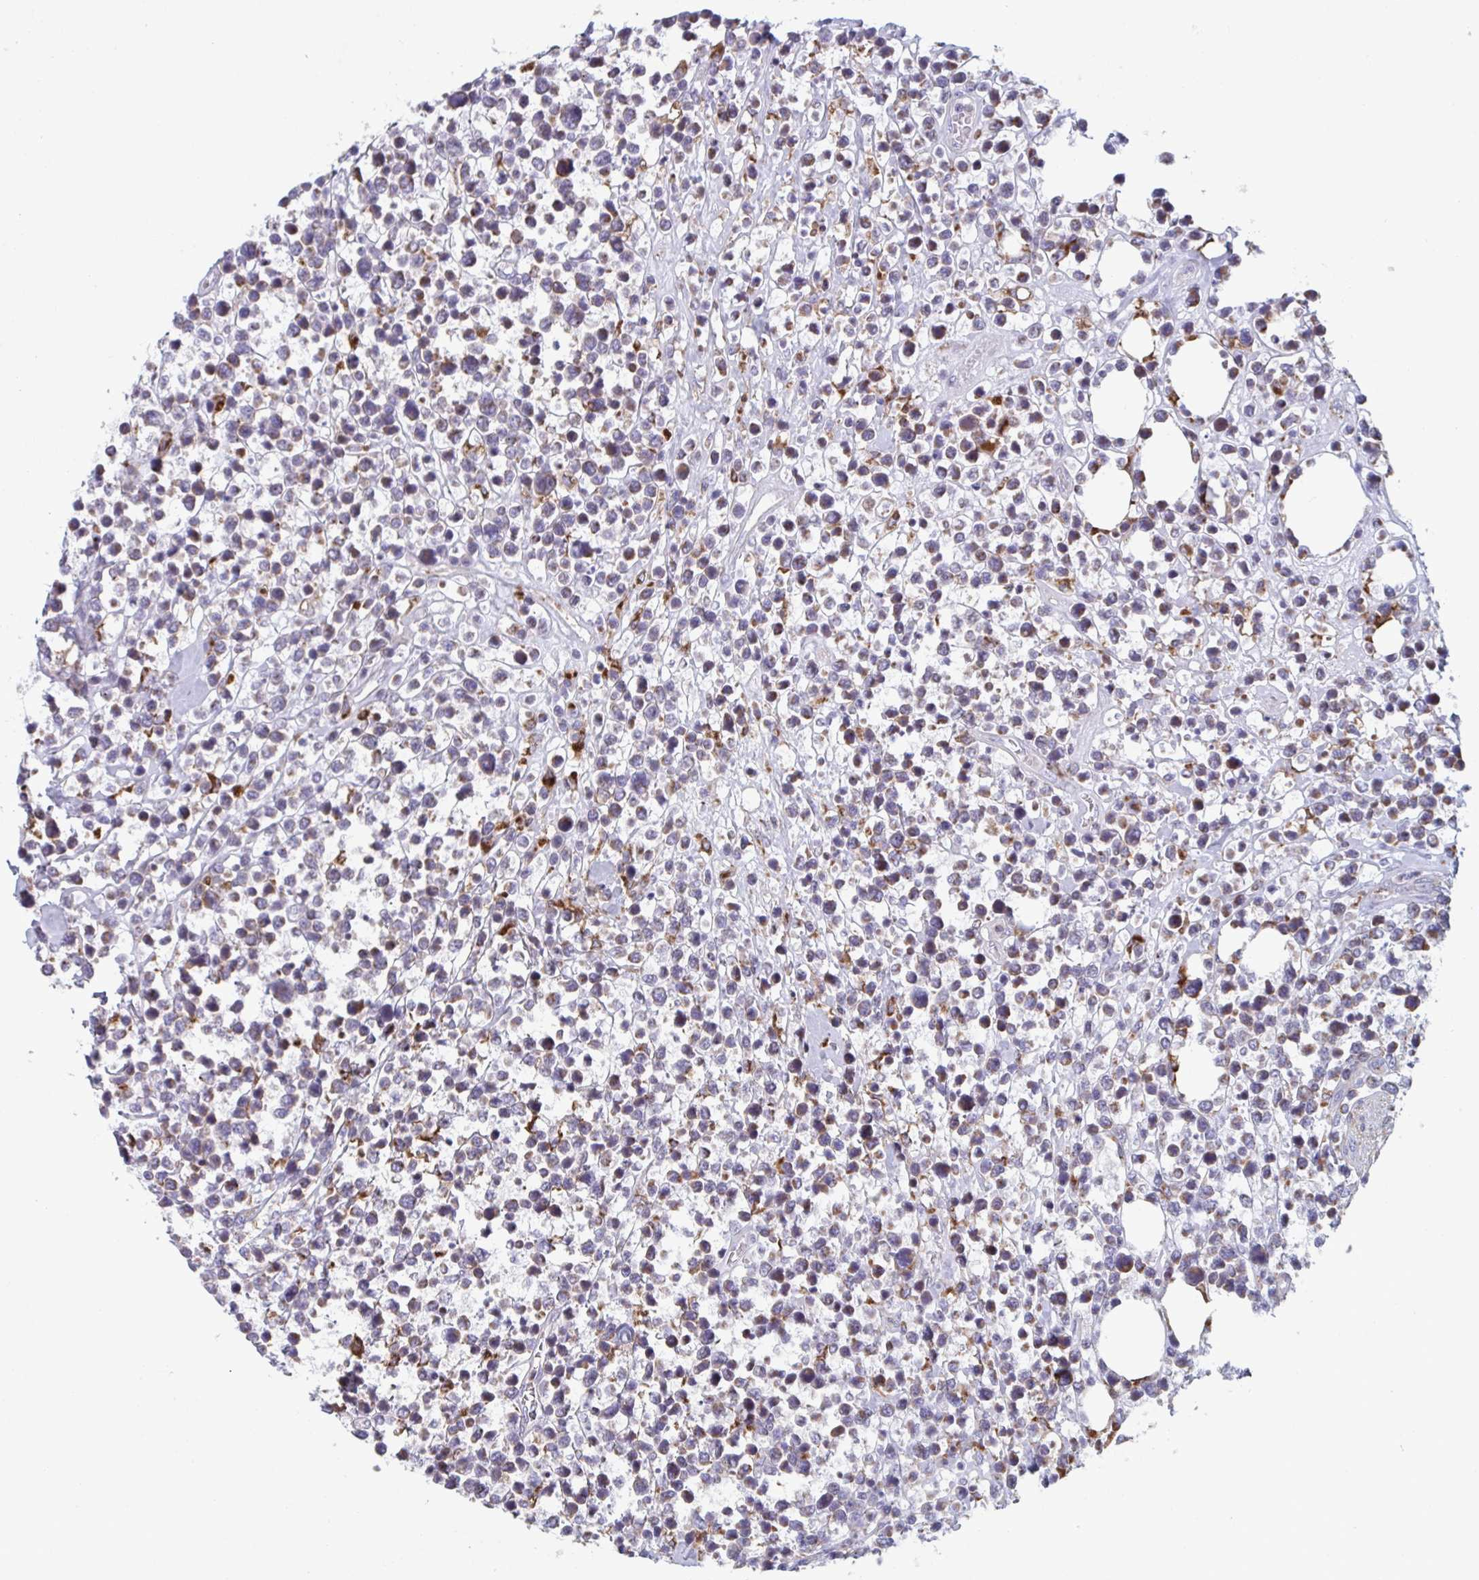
{"staining": {"intensity": "moderate", "quantity": "<25%", "location": "cytoplasmic/membranous"}, "tissue": "lymphoma", "cell_type": "Tumor cells", "image_type": "cancer", "snomed": [{"axis": "morphology", "description": "Malignant lymphoma, non-Hodgkin's type, Low grade"}, {"axis": "topography", "description": "Lymph node"}], "caption": "Low-grade malignant lymphoma, non-Hodgkin's type tissue displays moderate cytoplasmic/membranous positivity in about <25% of tumor cells, visualized by immunohistochemistry.", "gene": "NIPSNAP1", "patient": {"sex": "male", "age": 60}}